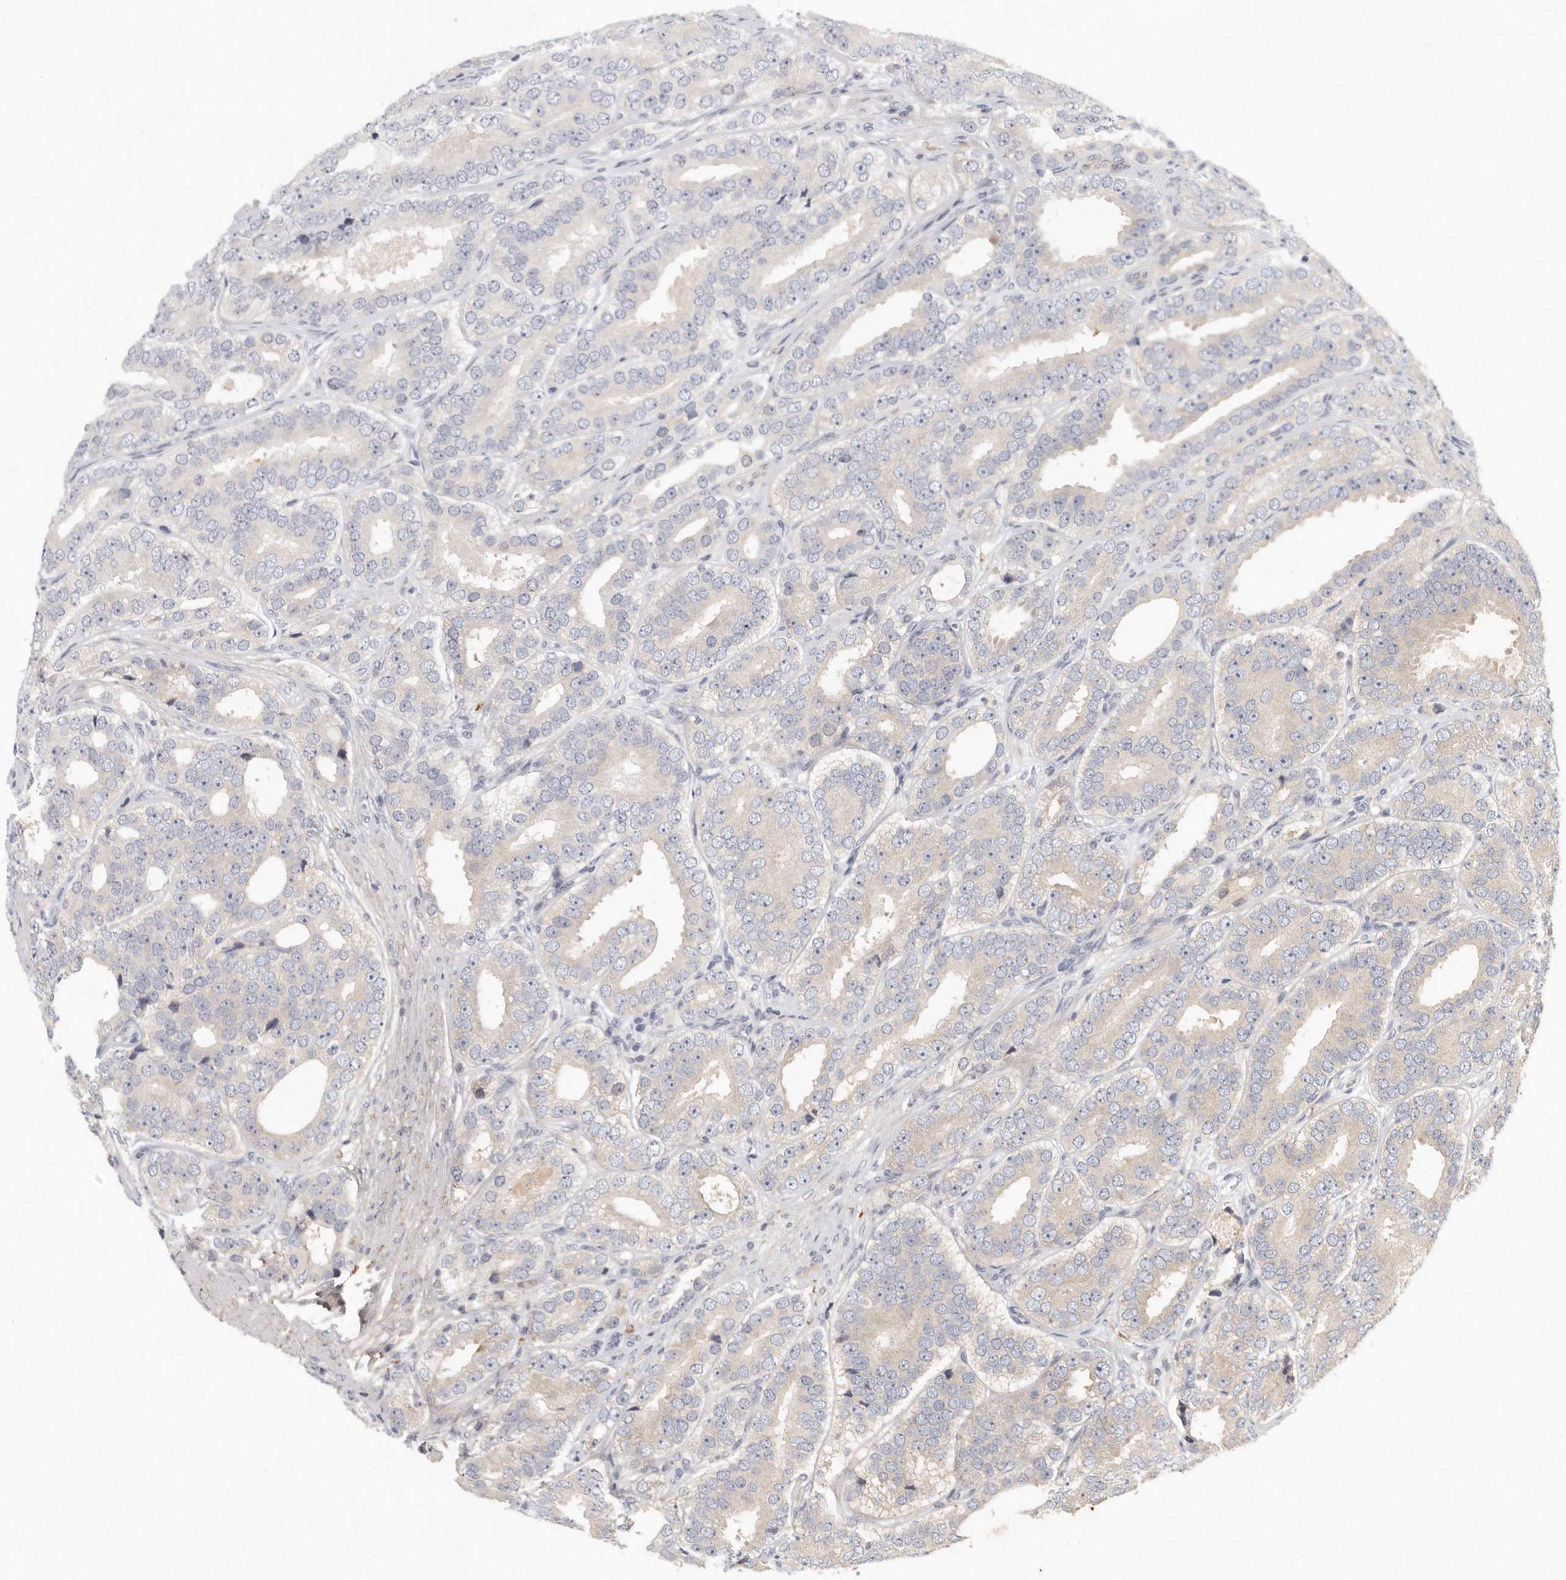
{"staining": {"intensity": "weak", "quantity": "<25%", "location": "cytoplasmic/membranous"}, "tissue": "prostate cancer", "cell_type": "Tumor cells", "image_type": "cancer", "snomed": [{"axis": "morphology", "description": "Adenocarcinoma, High grade"}, {"axis": "topography", "description": "Prostate"}], "caption": "The immunohistochemistry (IHC) histopathology image has no significant positivity in tumor cells of prostate cancer (adenocarcinoma (high-grade)) tissue. Brightfield microscopy of immunohistochemistry stained with DAB (brown) and hematoxylin (blue), captured at high magnification.", "gene": "CFAP298", "patient": {"sex": "male", "age": 56}}